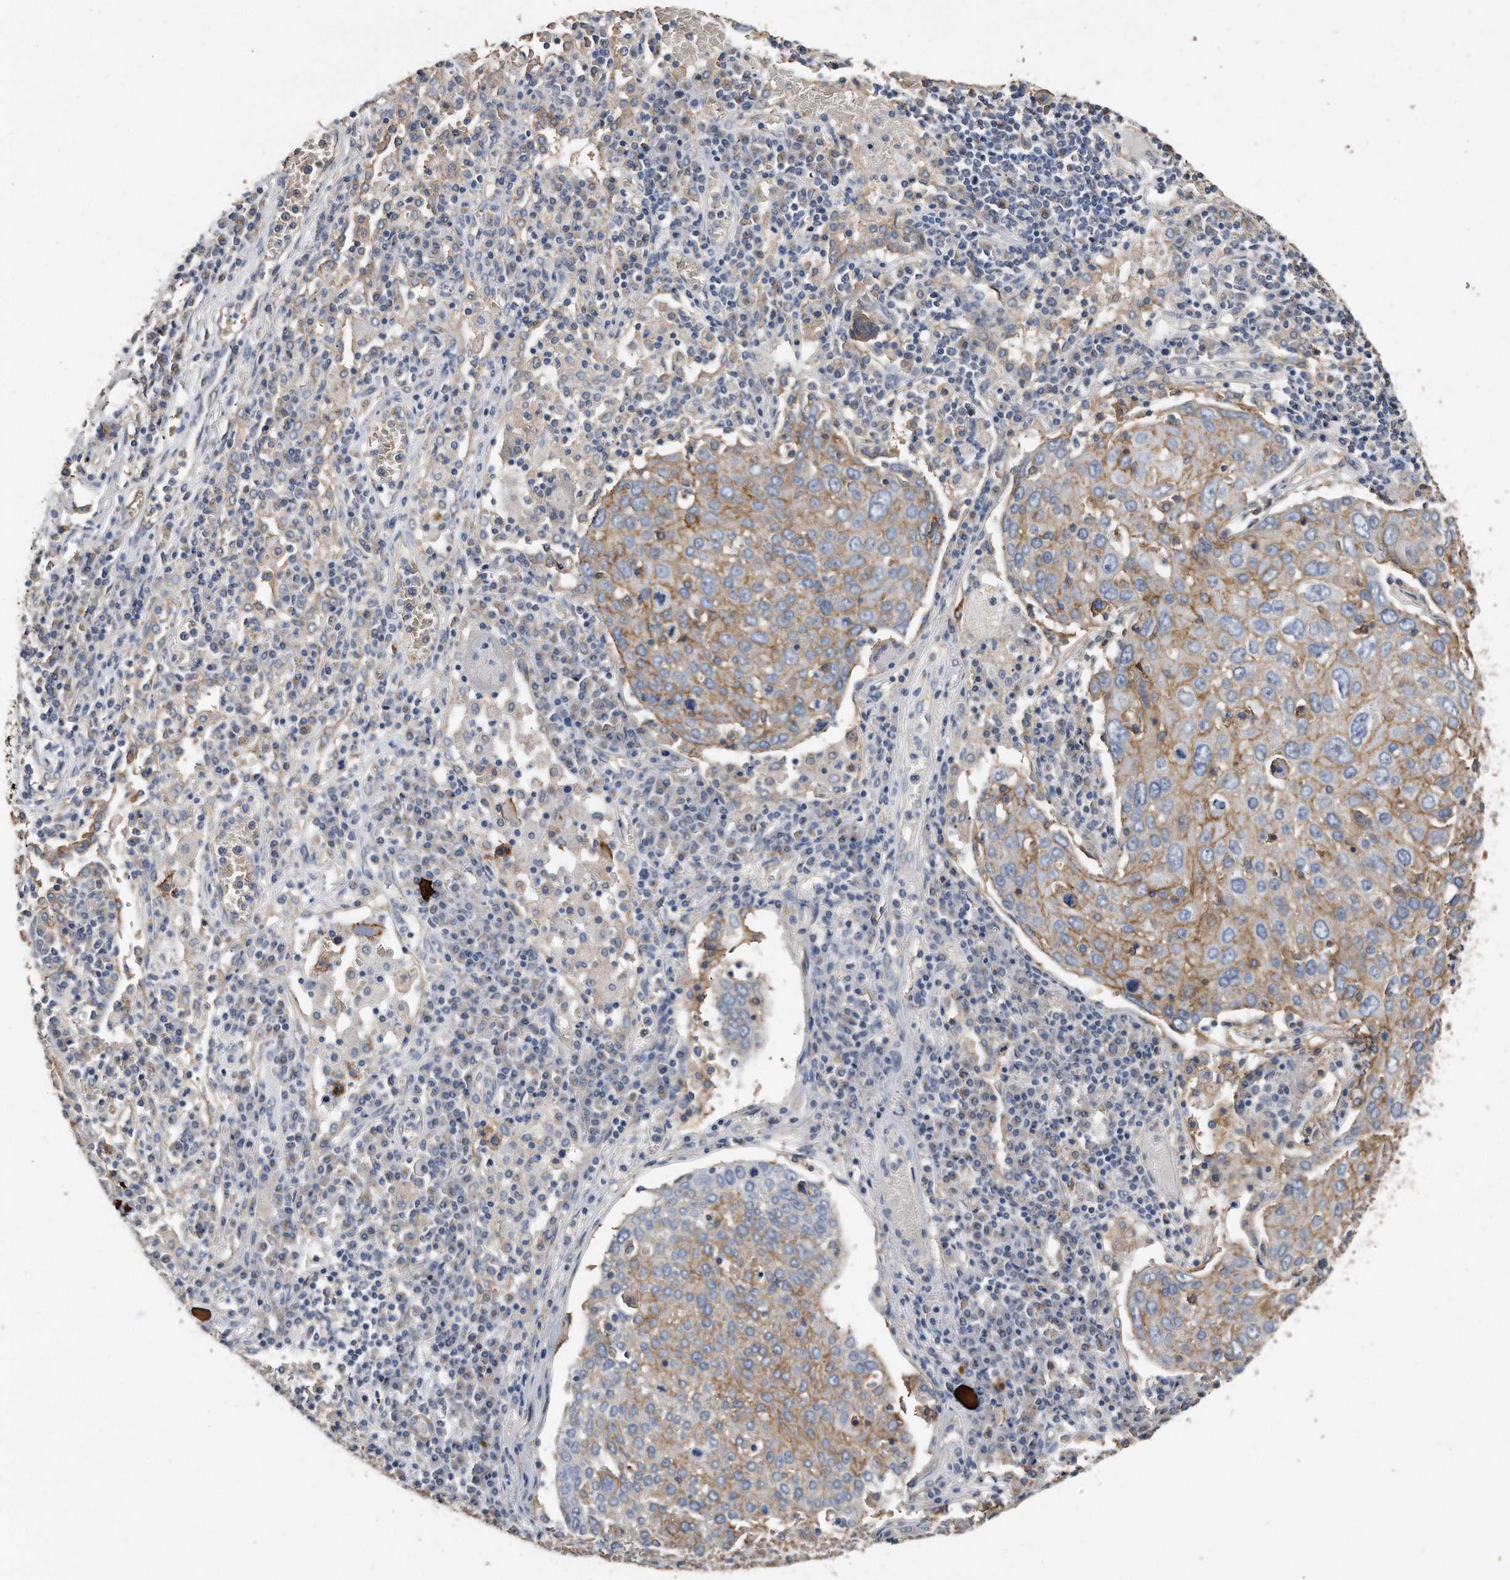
{"staining": {"intensity": "moderate", "quantity": ">75%", "location": "cytoplasmic/membranous"}, "tissue": "lung cancer", "cell_type": "Tumor cells", "image_type": "cancer", "snomed": [{"axis": "morphology", "description": "Squamous cell carcinoma, NOS"}, {"axis": "topography", "description": "Lung"}], "caption": "Moderate cytoplasmic/membranous positivity is present in about >75% of tumor cells in lung squamous cell carcinoma.", "gene": "CDCP1", "patient": {"sex": "male", "age": 65}}